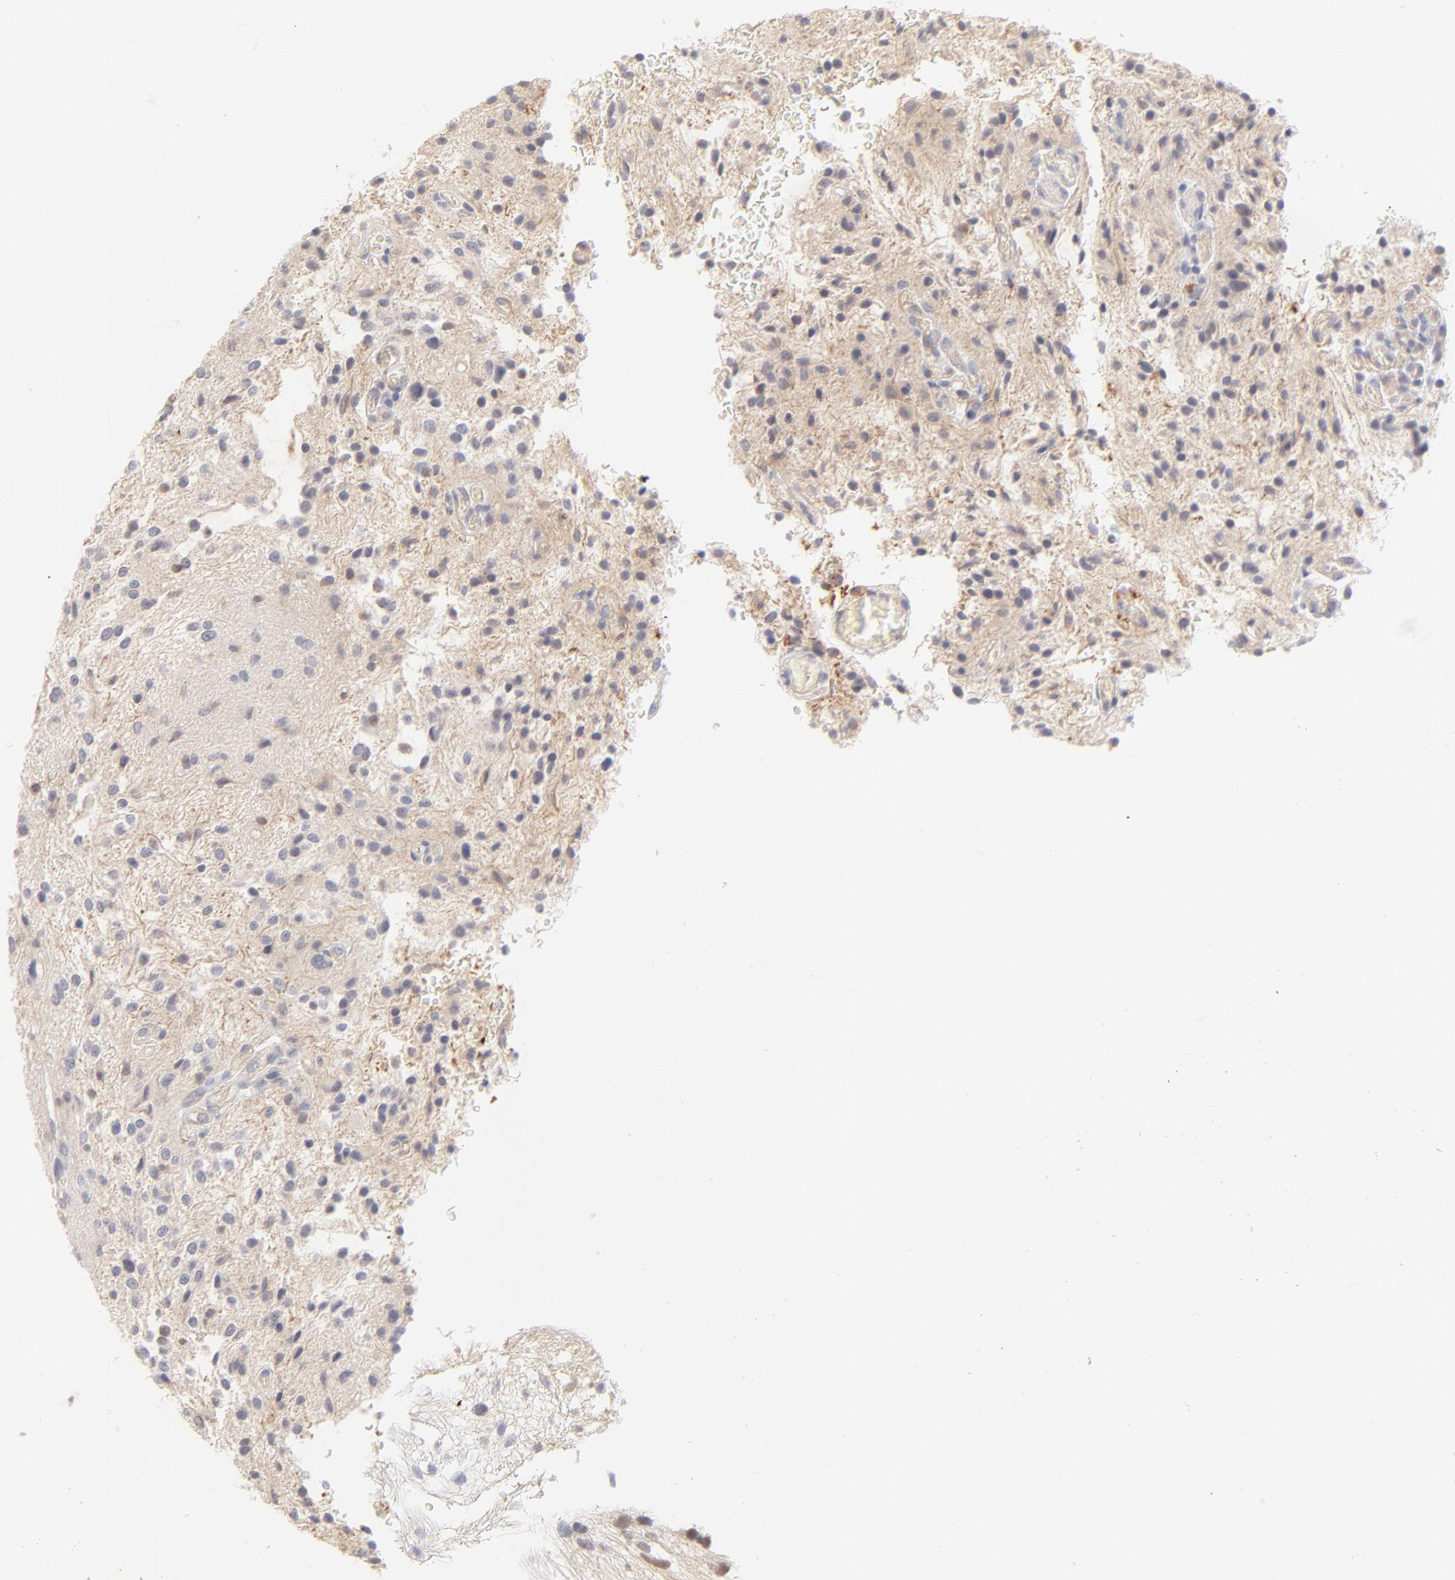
{"staining": {"intensity": "negative", "quantity": "none", "location": "none"}, "tissue": "glioma", "cell_type": "Tumor cells", "image_type": "cancer", "snomed": [{"axis": "morphology", "description": "Glioma, malignant, NOS"}, {"axis": "topography", "description": "Cerebellum"}], "caption": "A photomicrograph of human glioma is negative for staining in tumor cells.", "gene": "ELF3", "patient": {"sex": "female", "age": 10}}